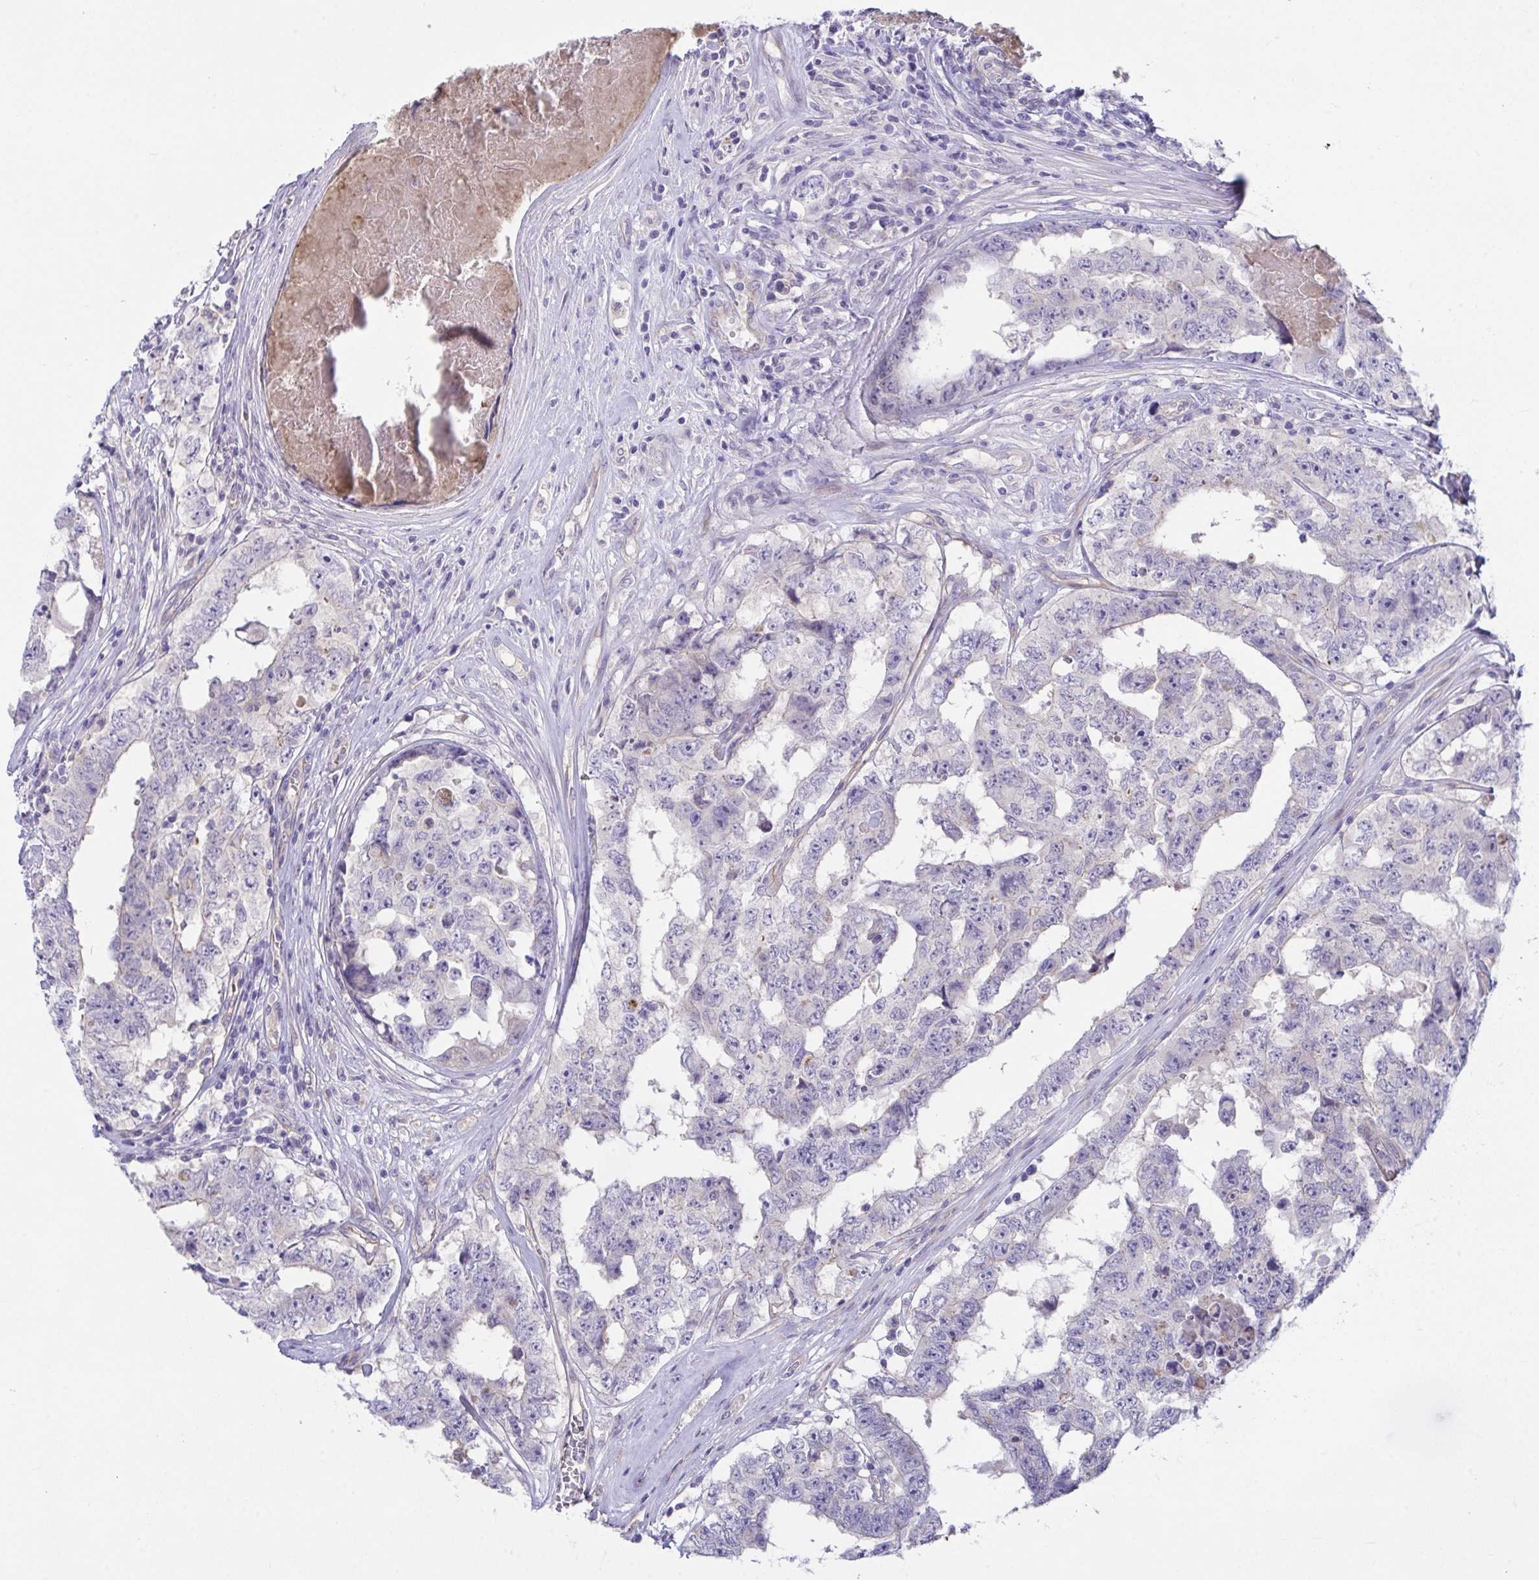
{"staining": {"intensity": "negative", "quantity": "none", "location": "none"}, "tissue": "testis cancer", "cell_type": "Tumor cells", "image_type": "cancer", "snomed": [{"axis": "morphology", "description": "Normal tissue, NOS"}, {"axis": "morphology", "description": "Carcinoma, Embryonal, NOS"}, {"axis": "topography", "description": "Testis"}, {"axis": "topography", "description": "Epididymis"}], "caption": "Protein analysis of embryonal carcinoma (testis) demonstrates no significant expression in tumor cells. (DAB immunohistochemistry visualized using brightfield microscopy, high magnification).", "gene": "RHOXF1", "patient": {"sex": "male", "age": 25}}